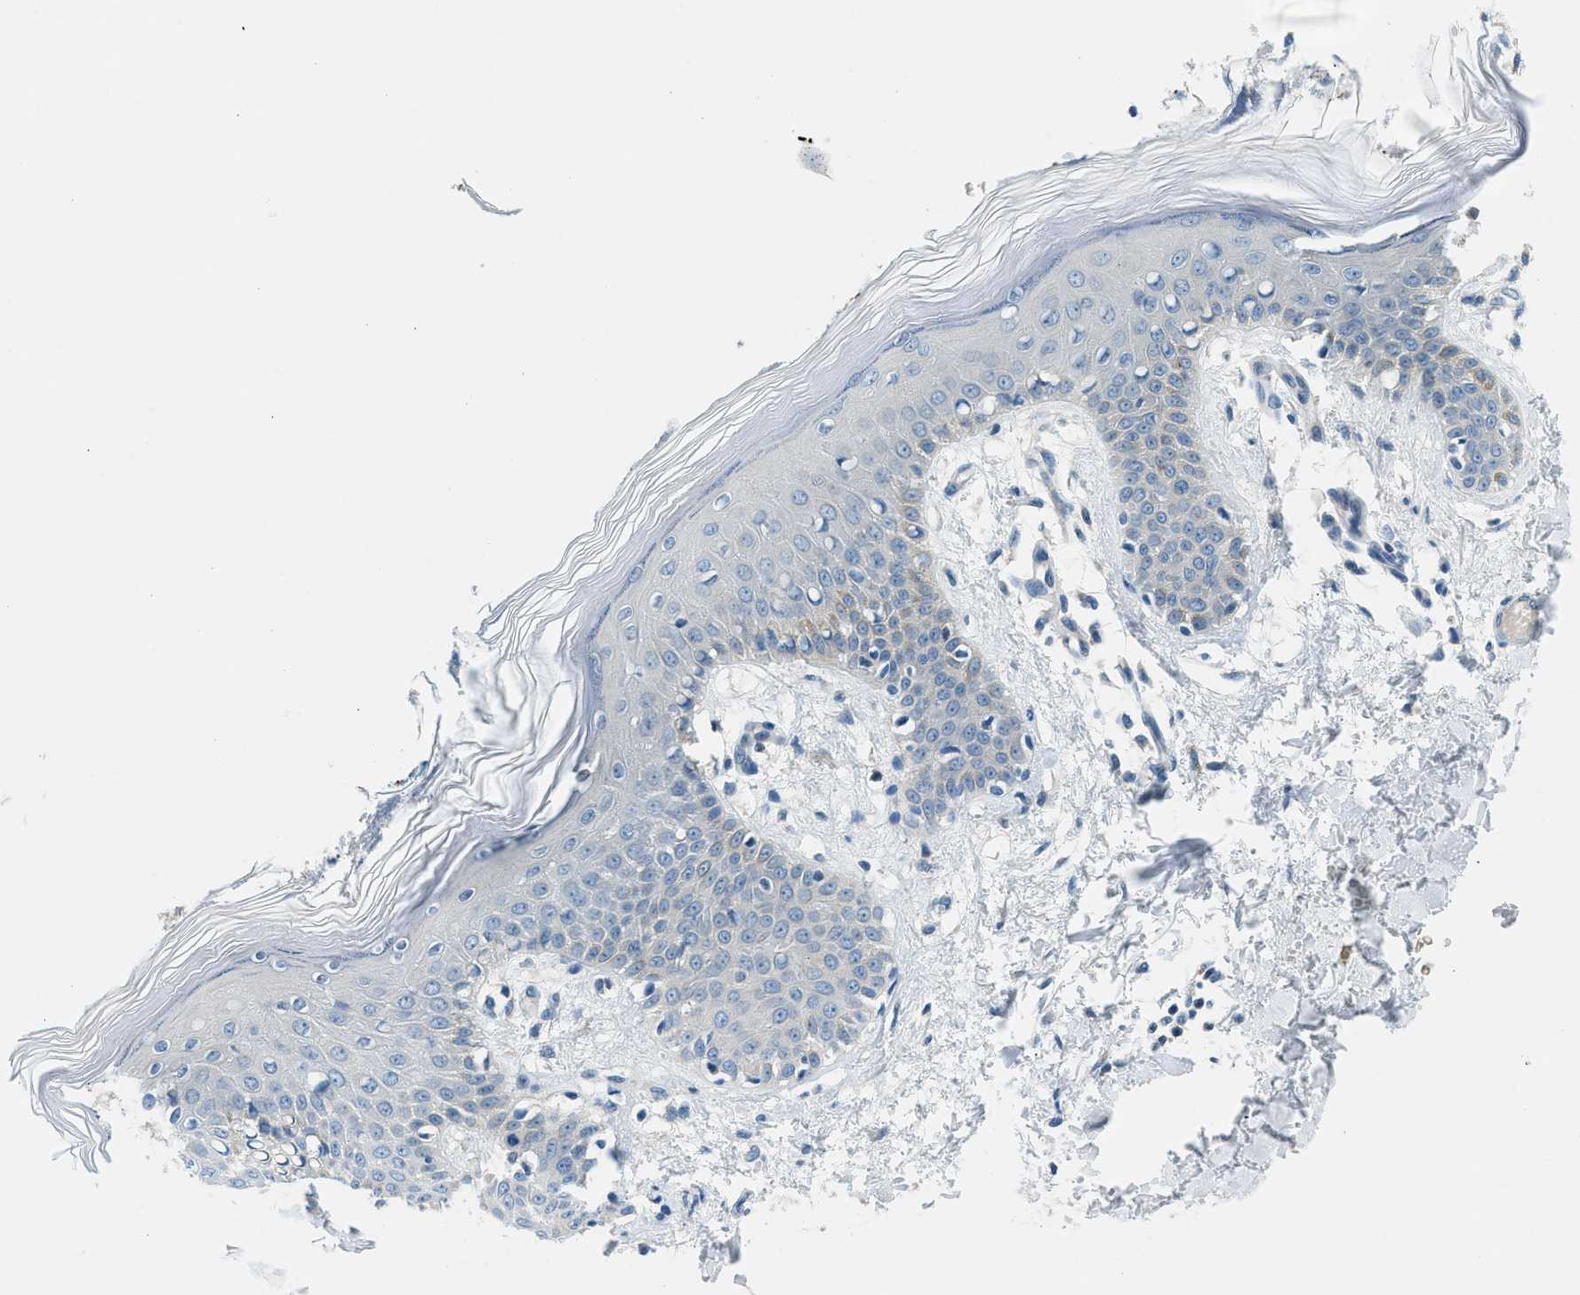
{"staining": {"intensity": "negative", "quantity": "none", "location": "none"}, "tissue": "skin", "cell_type": "Fibroblasts", "image_type": "normal", "snomed": [{"axis": "morphology", "description": "Normal tissue, NOS"}, {"axis": "topography", "description": "Skin"}], "caption": "High magnification brightfield microscopy of normal skin stained with DAB (3,3'-diaminobenzidine) (brown) and counterstained with hematoxylin (blue): fibroblasts show no significant expression. (DAB immunohistochemistry, high magnification).", "gene": "ACP1", "patient": {"sex": "male", "age": 53}}